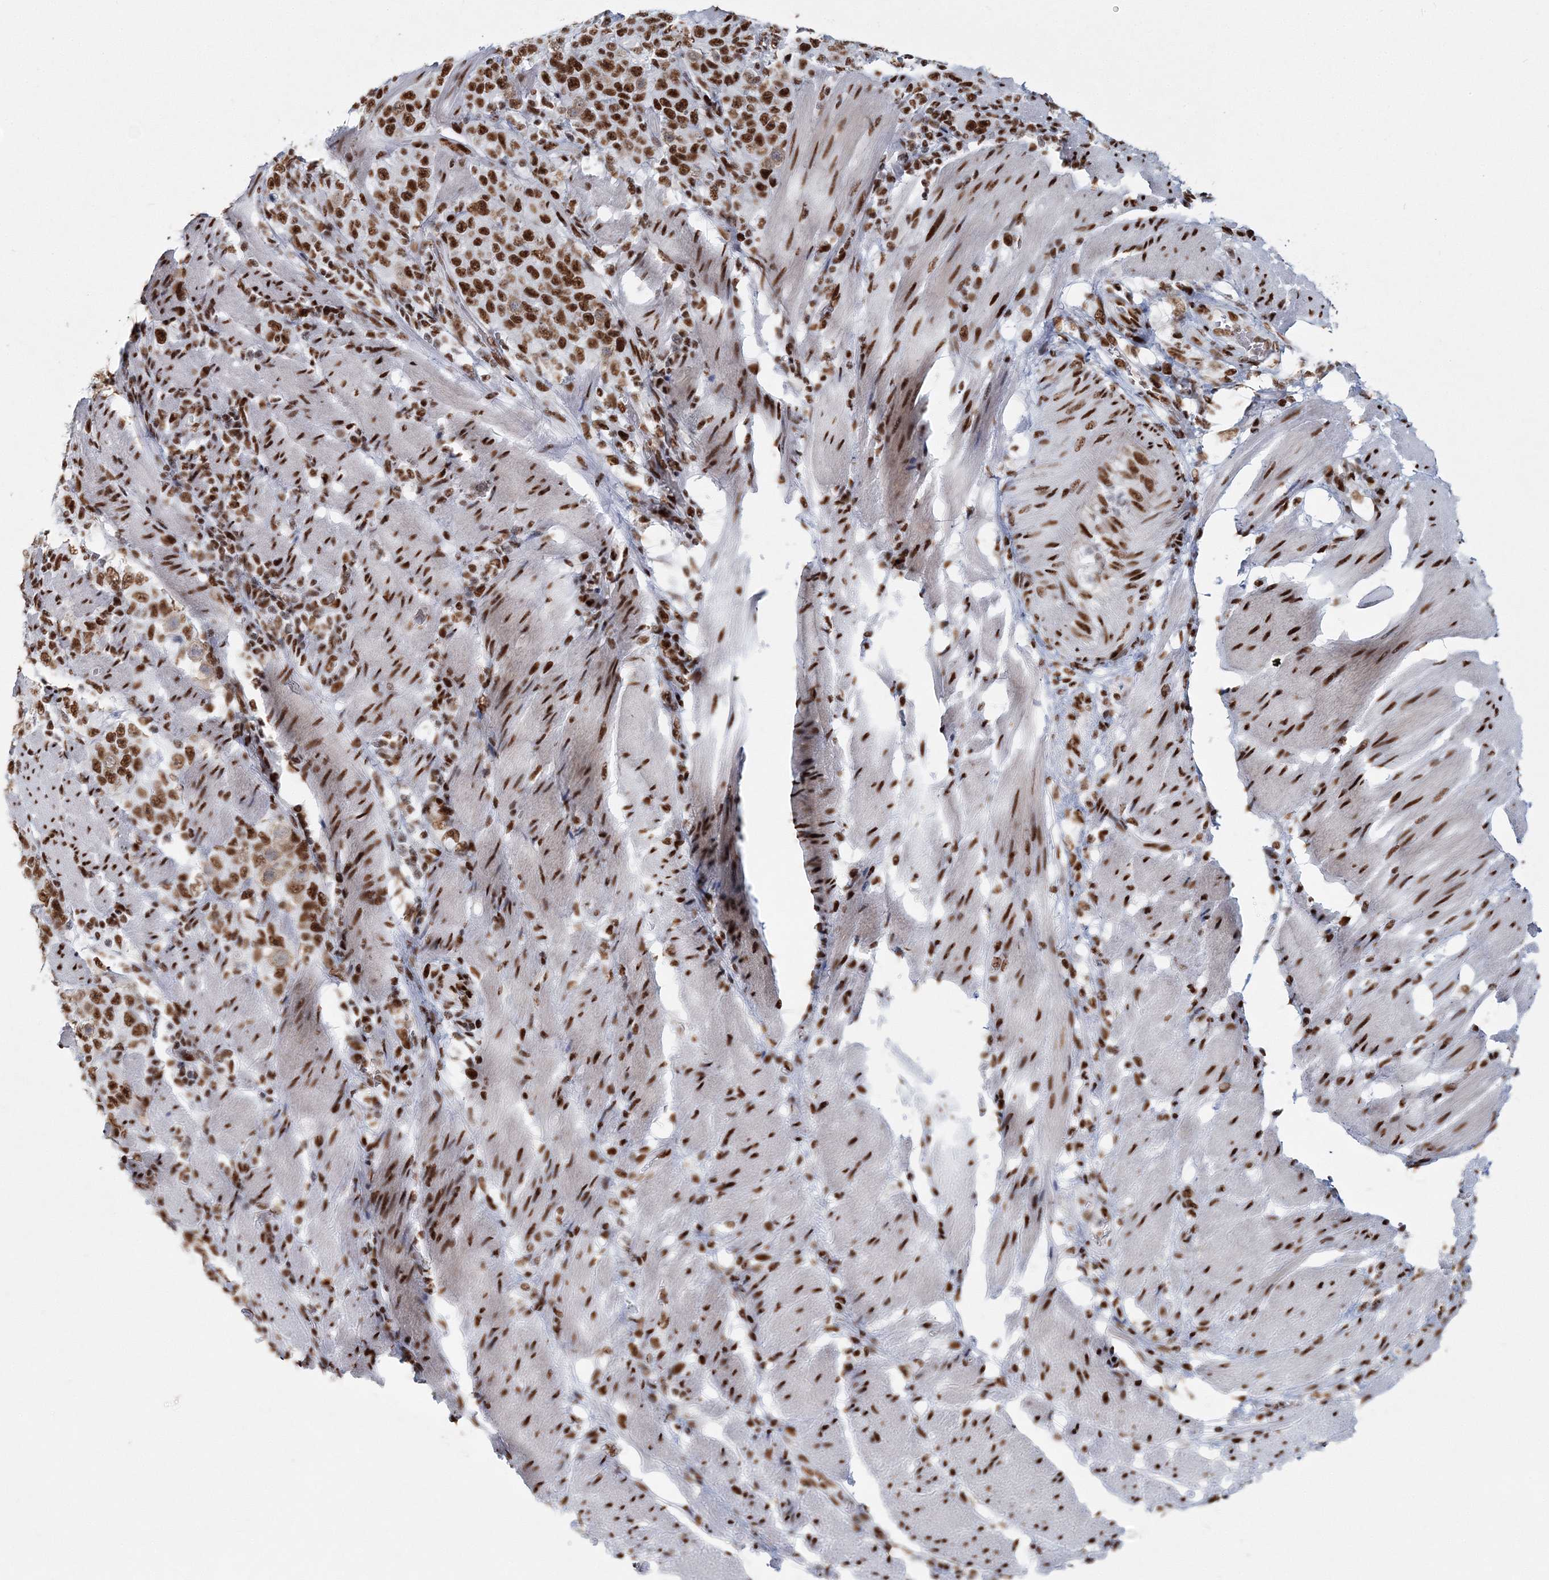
{"staining": {"intensity": "moderate", "quantity": ">75%", "location": "nuclear"}, "tissue": "stomach cancer", "cell_type": "Tumor cells", "image_type": "cancer", "snomed": [{"axis": "morphology", "description": "Adenocarcinoma, NOS"}, {"axis": "topography", "description": "Stomach"}], "caption": "Immunohistochemistry staining of adenocarcinoma (stomach), which reveals medium levels of moderate nuclear positivity in about >75% of tumor cells indicating moderate nuclear protein staining. The staining was performed using DAB (brown) for protein detection and nuclei were counterstained in hematoxylin (blue).", "gene": "QRICH1", "patient": {"sex": "male", "age": 48}}